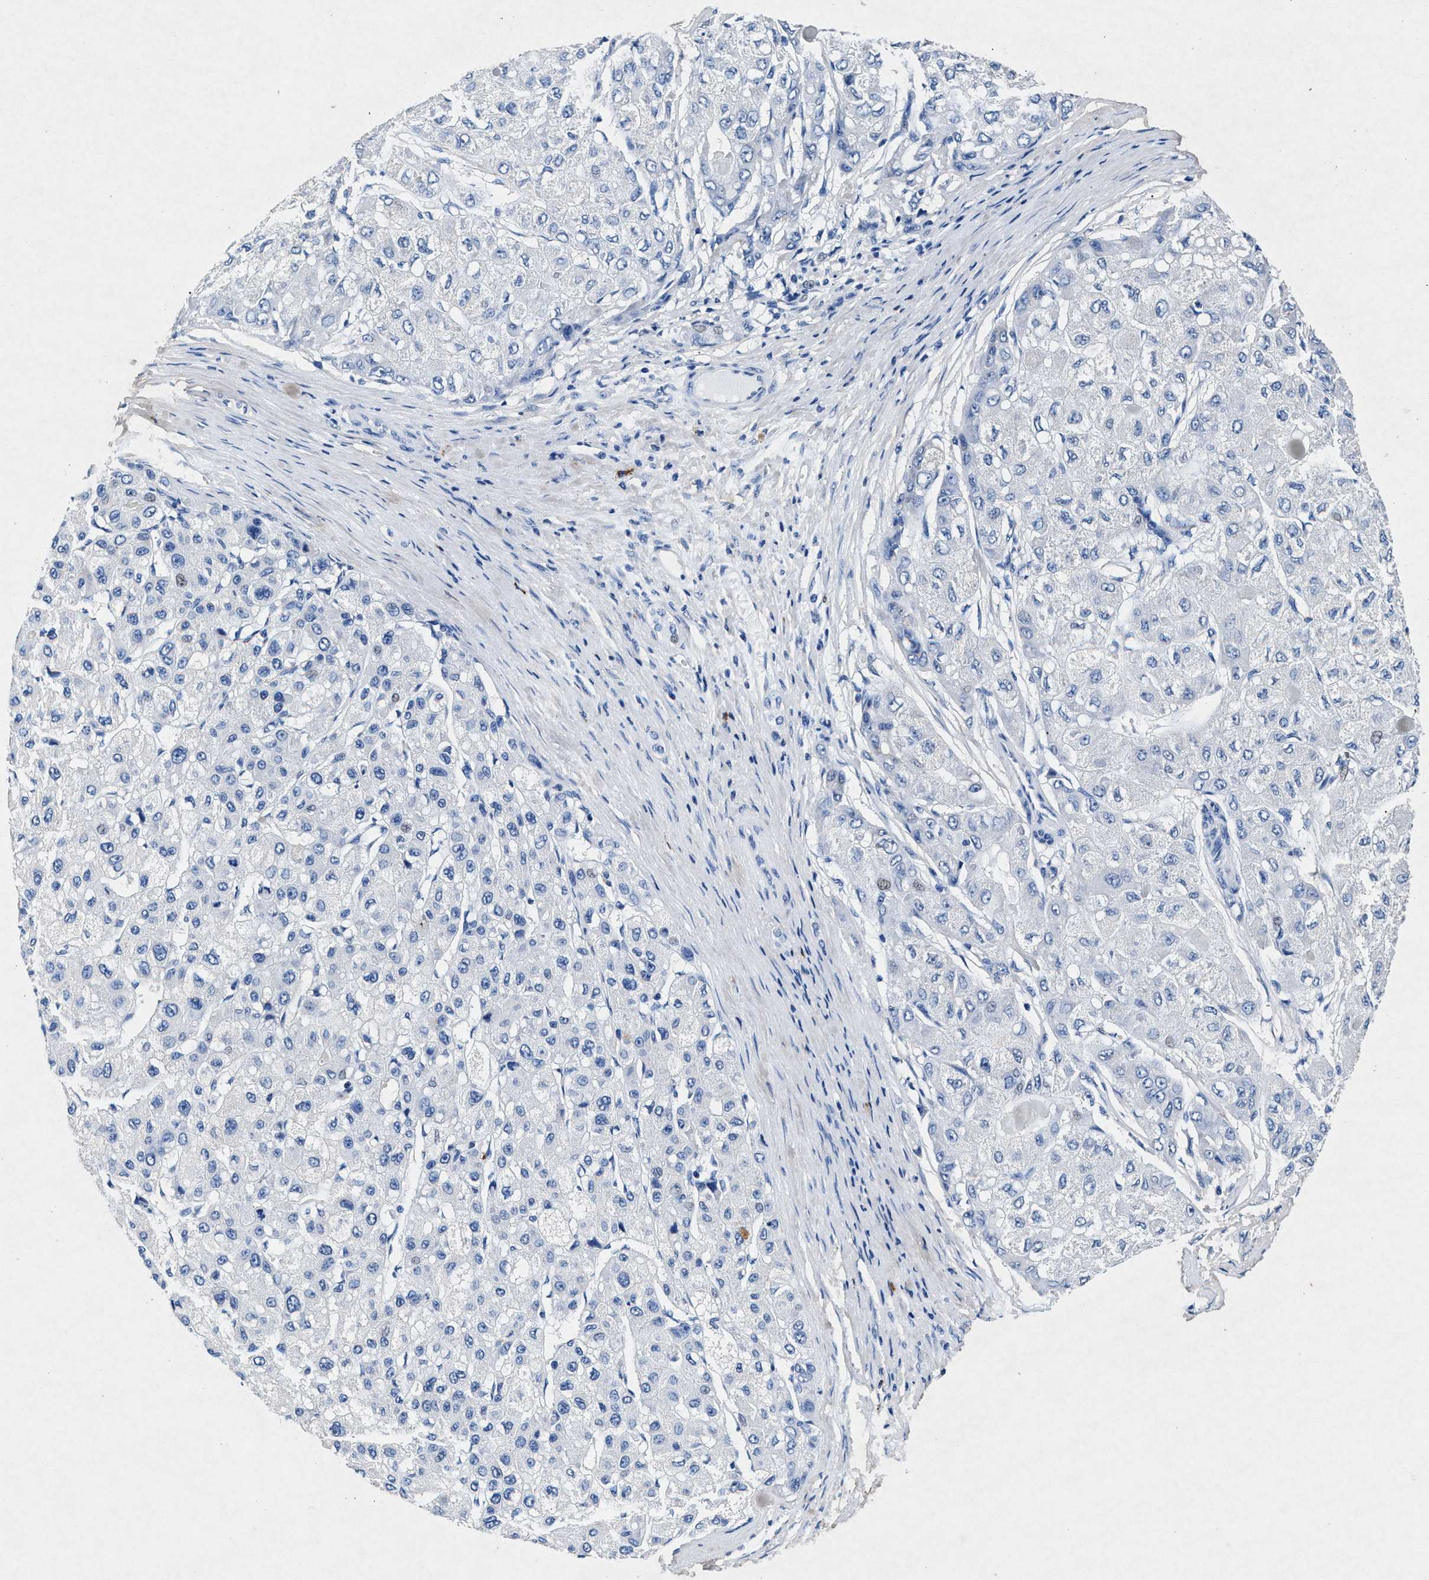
{"staining": {"intensity": "negative", "quantity": "none", "location": "none"}, "tissue": "liver cancer", "cell_type": "Tumor cells", "image_type": "cancer", "snomed": [{"axis": "morphology", "description": "Carcinoma, Hepatocellular, NOS"}, {"axis": "topography", "description": "Liver"}], "caption": "IHC image of human liver cancer stained for a protein (brown), which demonstrates no expression in tumor cells.", "gene": "MAP6", "patient": {"sex": "male", "age": 80}}